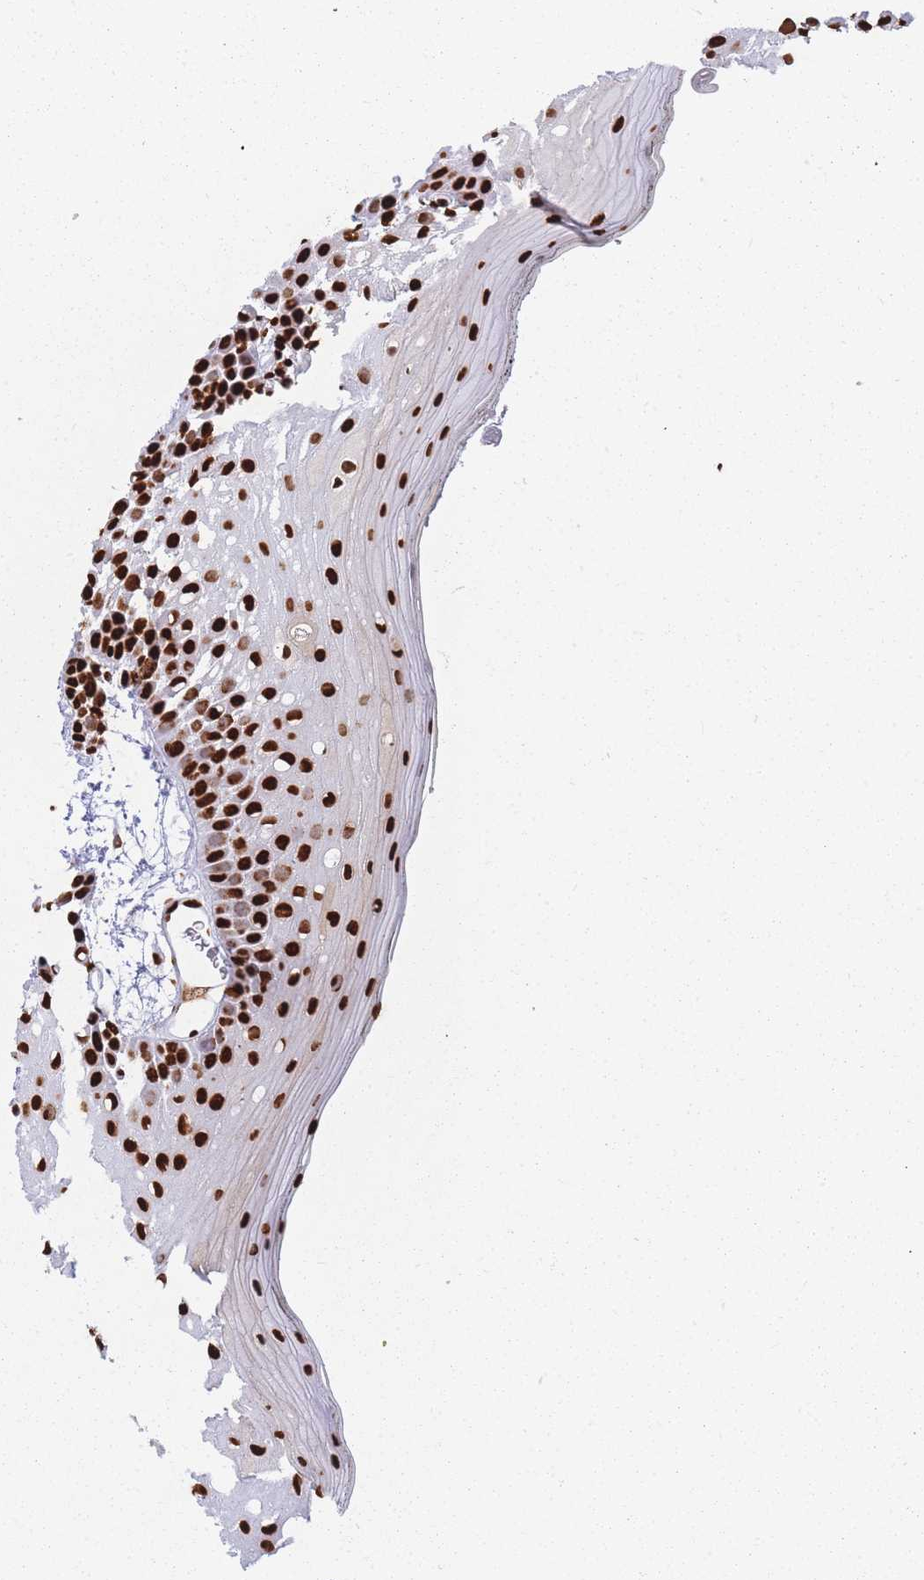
{"staining": {"intensity": "strong", "quantity": ">75%", "location": "nuclear"}, "tissue": "oral mucosa", "cell_type": "Squamous epithelial cells", "image_type": "normal", "snomed": [{"axis": "morphology", "description": "Normal tissue, NOS"}, {"axis": "topography", "description": "Oral tissue"}, {"axis": "topography", "description": "Tounge, NOS"}], "caption": "Immunohistochemistry (DAB (3,3'-diaminobenzidine)) staining of unremarkable oral mucosa shows strong nuclear protein expression in approximately >75% of squamous epithelial cells.", "gene": "HNRNPUL1", "patient": {"sex": "female", "age": 81}}